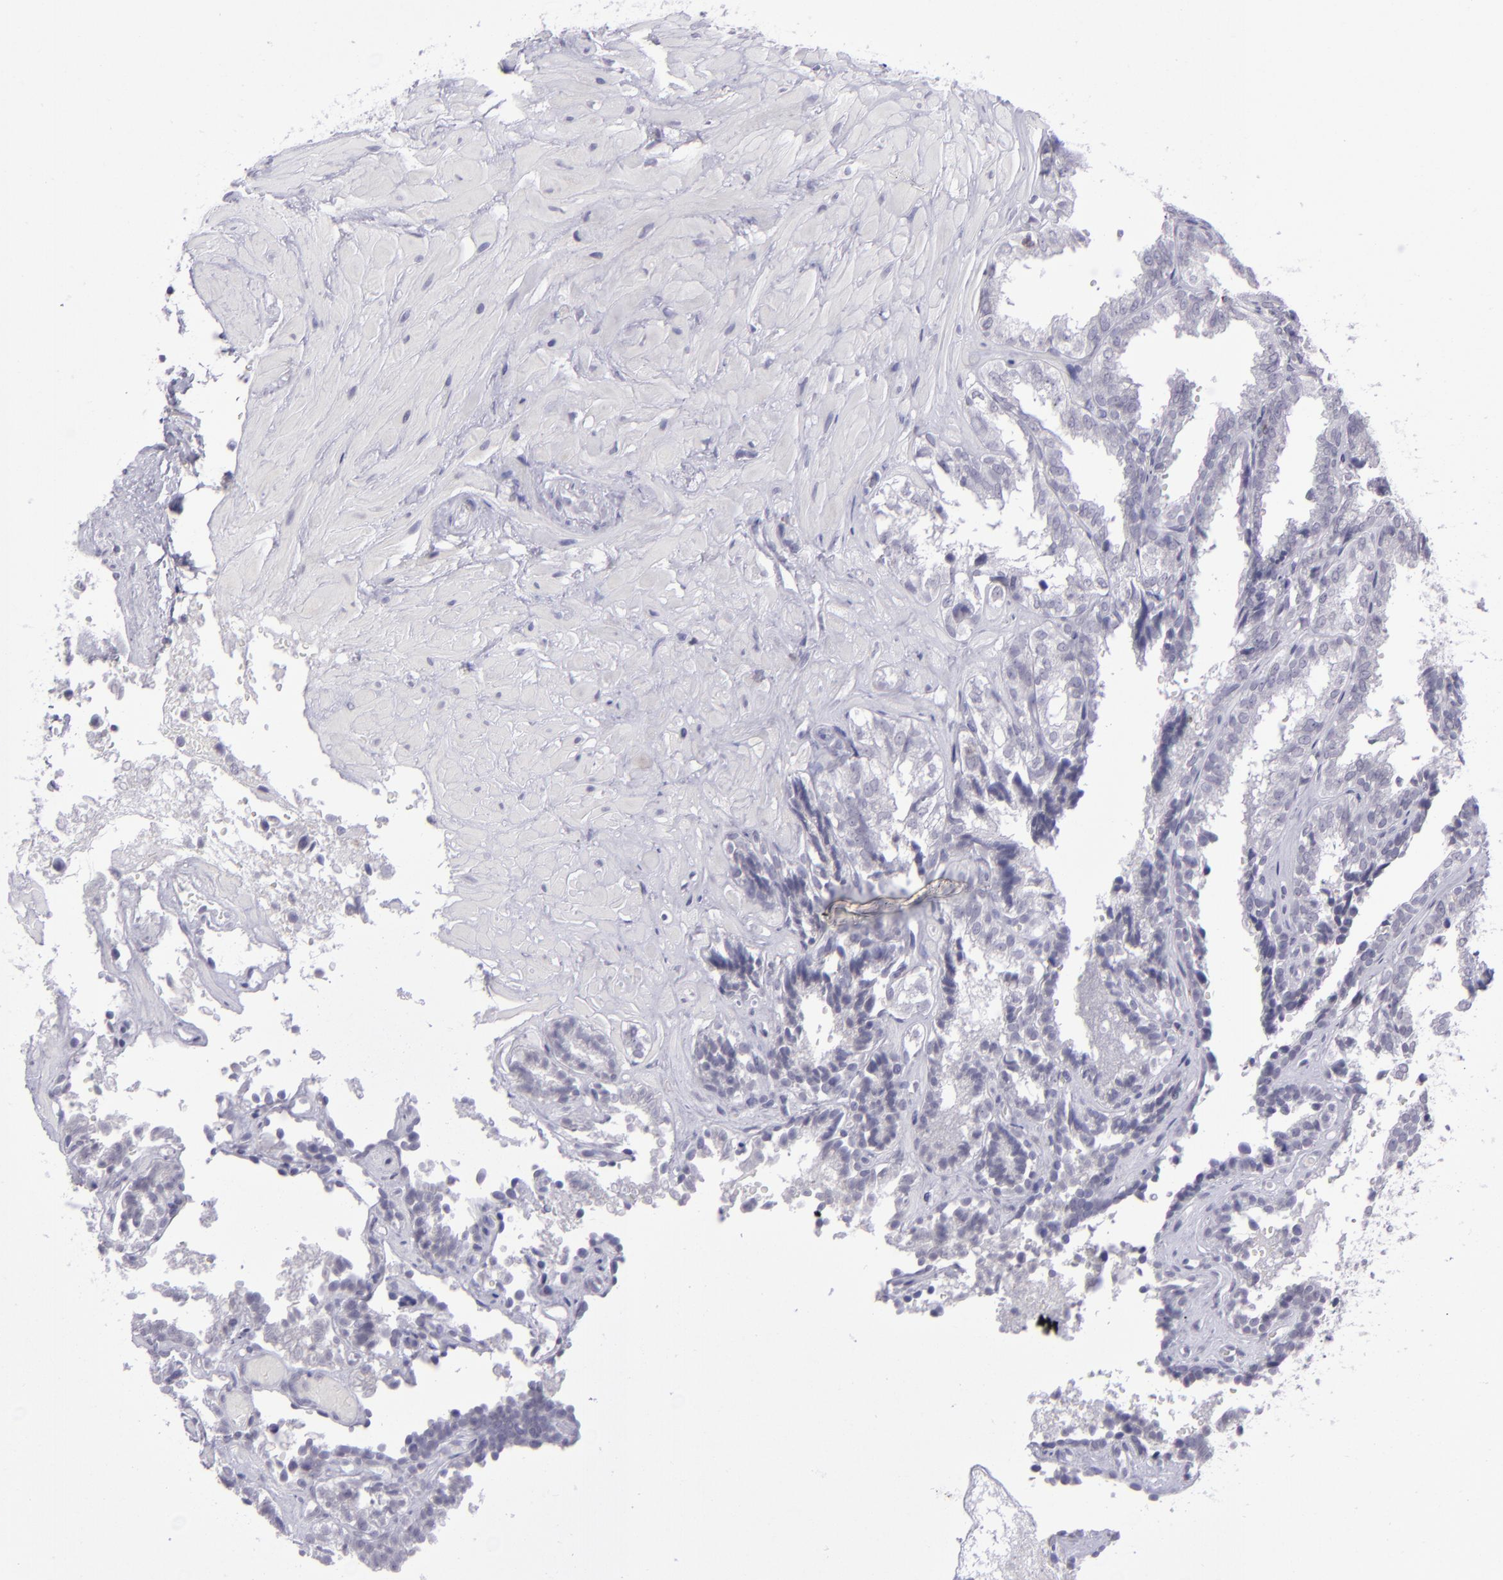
{"staining": {"intensity": "negative", "quantity": "none", "location": "none"}, "tissue": "seminal vesicle", "cell_type": "Glandular cells", "image_type": "normal", "snomed": [{"axis": "morphology", "description": "Normal tissue, NOS"}, {"axis": "topography", "description": "Seminal veicle"}], "caption": "IHC of normal seminal vesicle demonstrates no staining in glandular cells.", "gene": "CD48", "patient": {"sex": "male", "age": 26}}